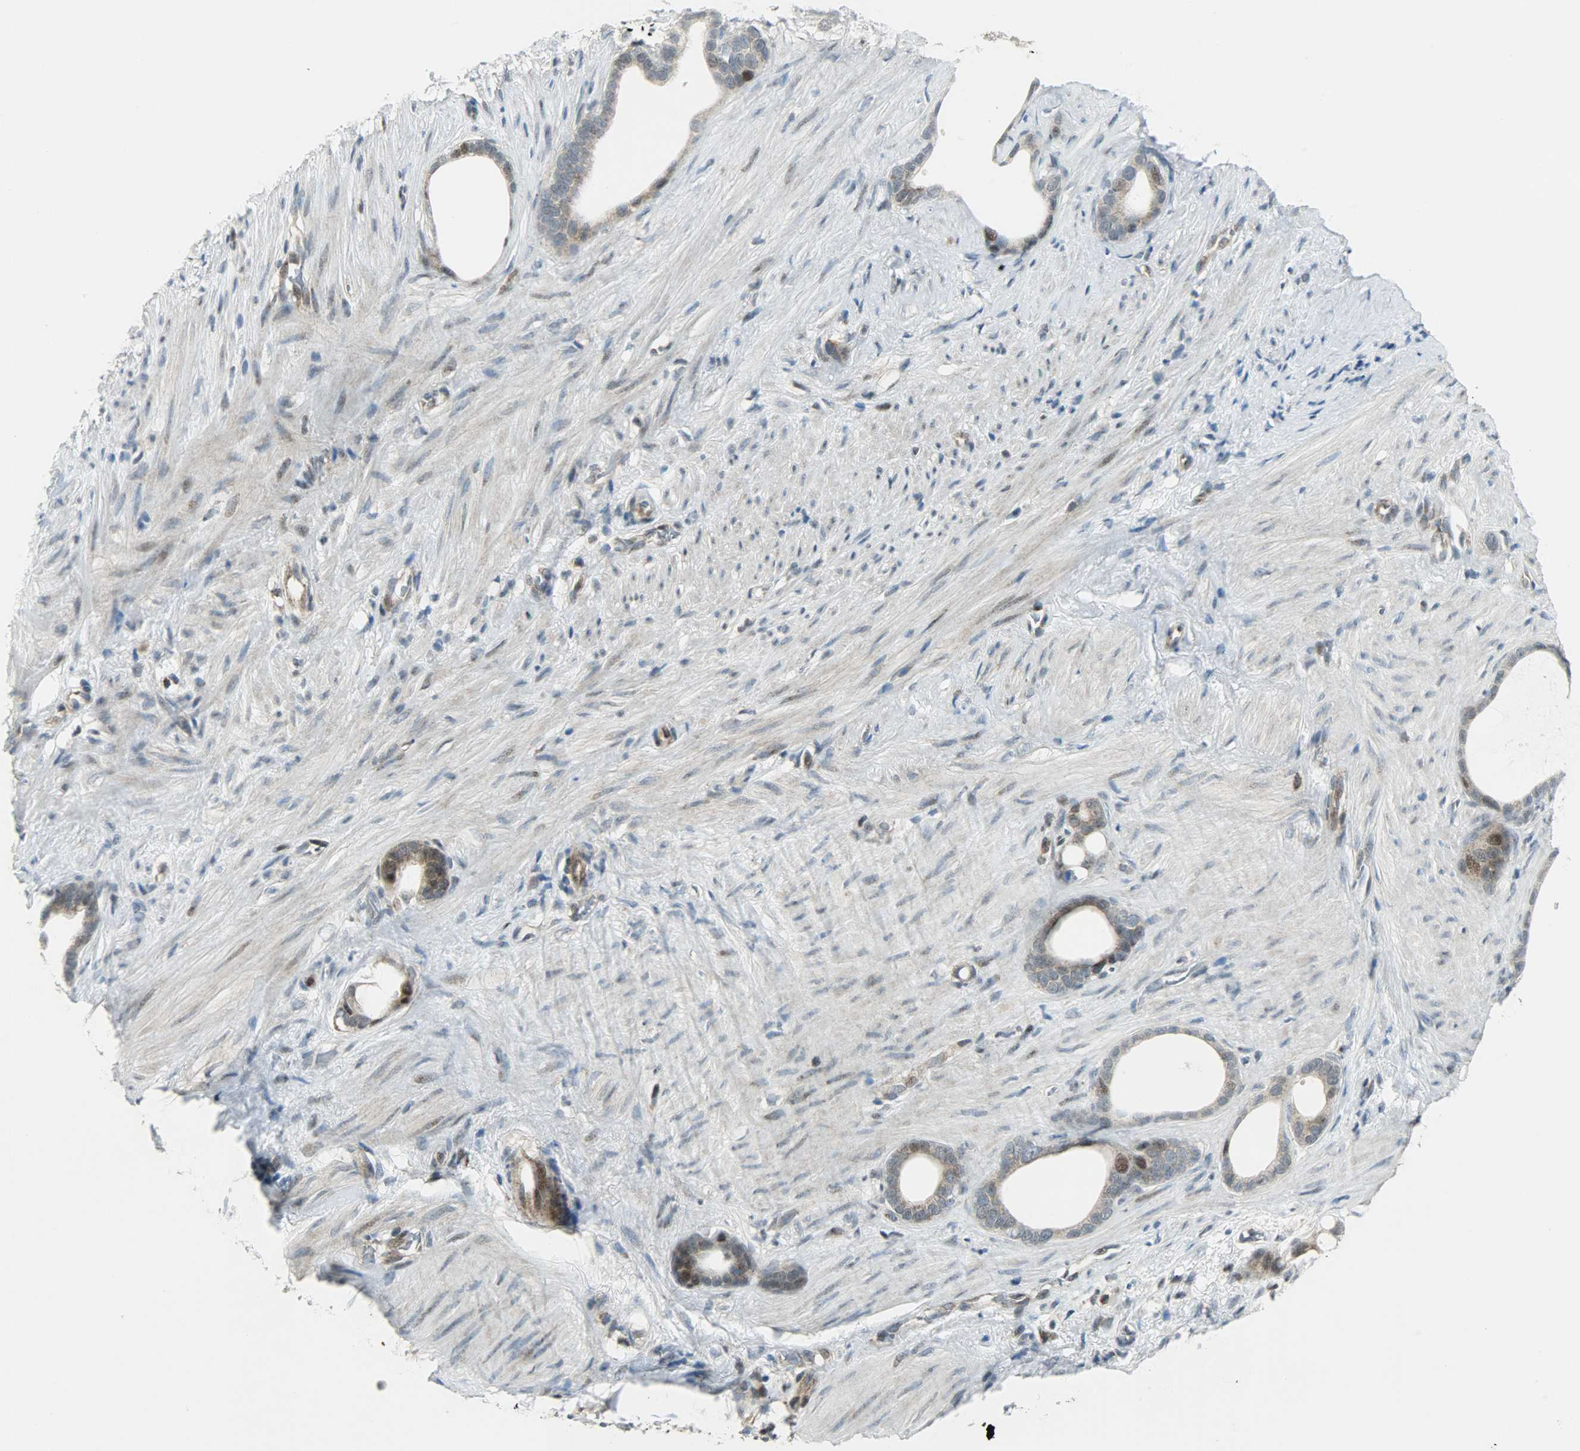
{"staining": {"intensity": "moderate", "quantity": "25%-75%", "location": "cytoplasmic/membranous"}, "tissue": "stomach cancer", "cell_type": "Tumor cells", "image_type": "cancer", "snomed": [{"axis": "morphology", "description": "Adenocarcinoma, NOS"}, {"axis": "topography", "description": "Stomach"}], "caption": "Tumor cells show moderate cytoplasmic/membranous expression in about 25%-75% of cells in adenocarcinoma (stomach).", "gene": "IL15", "patient": {"sex": "female", "age": 75}}